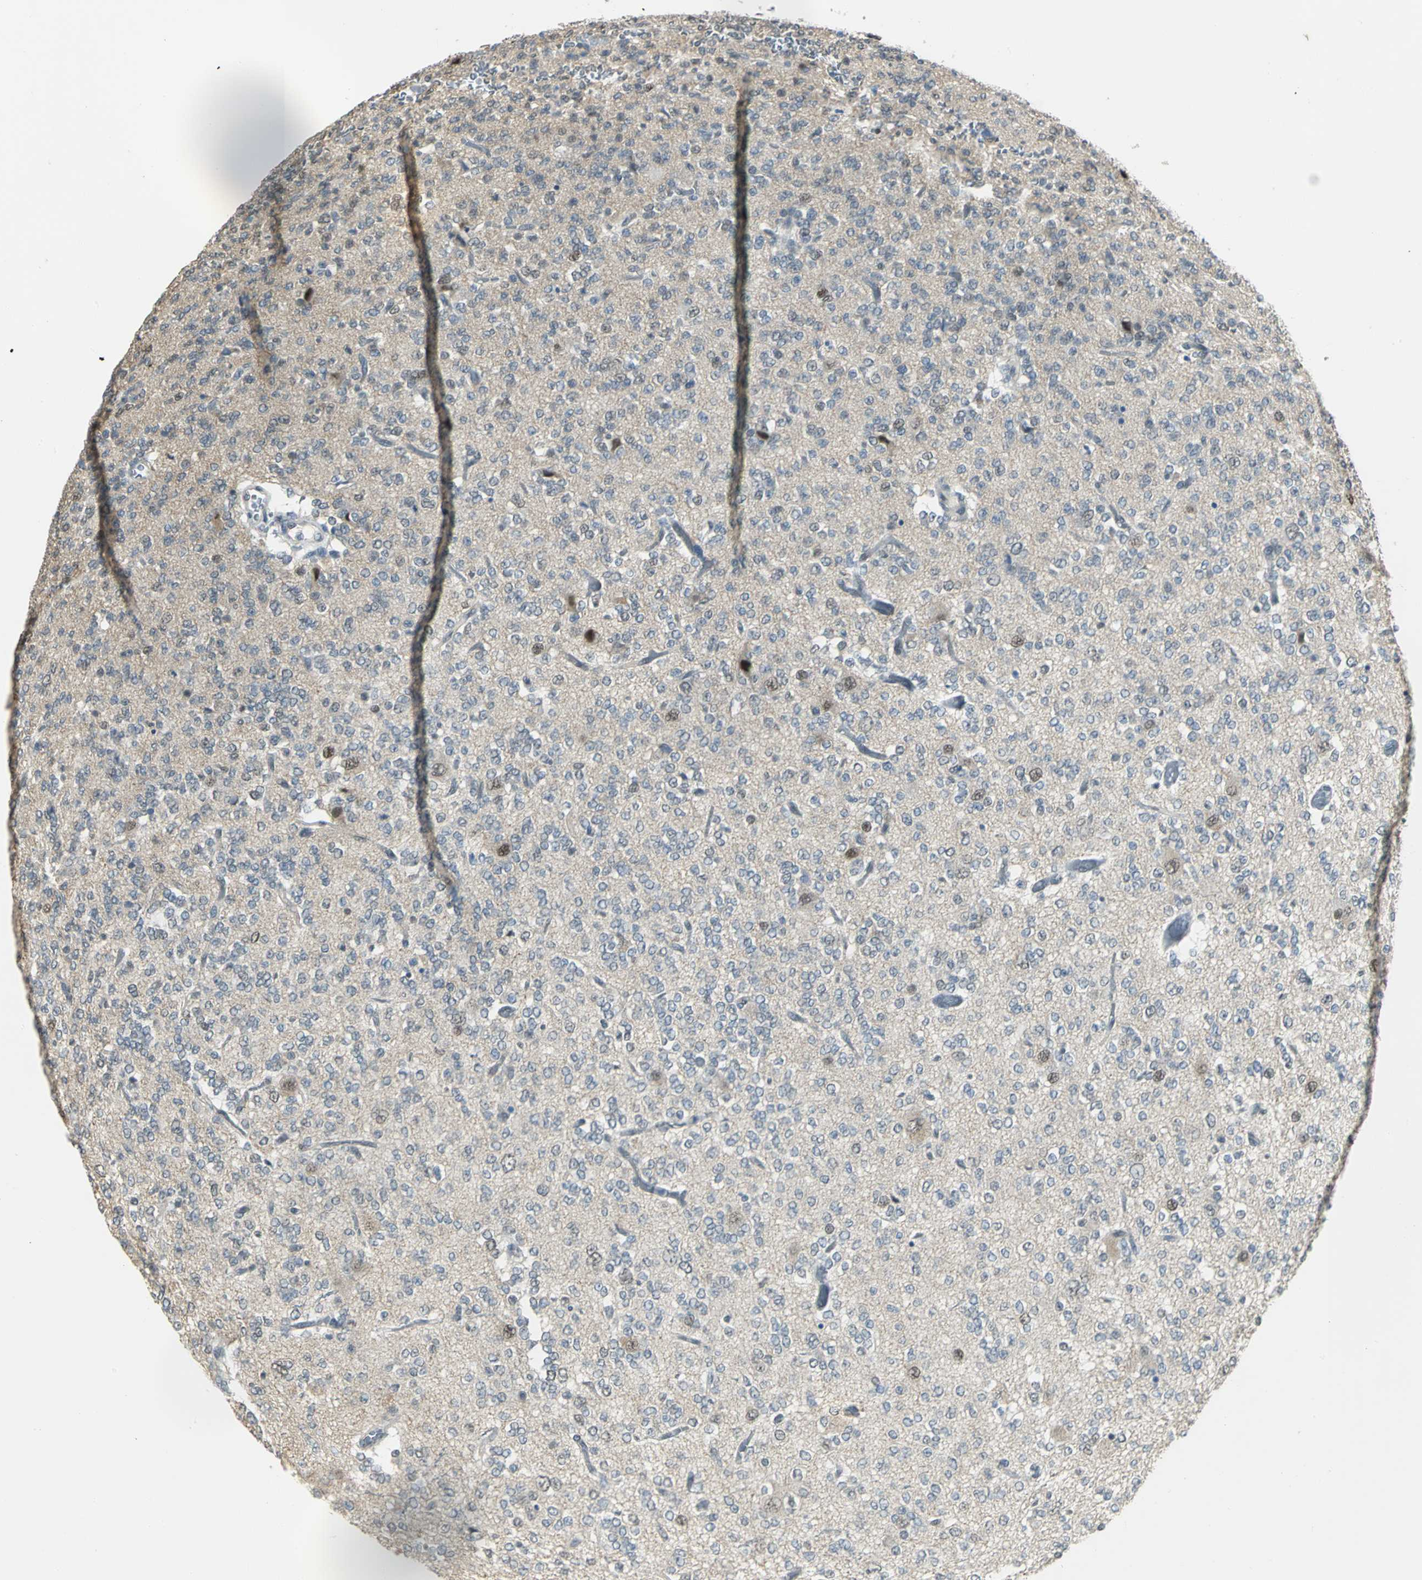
{"staining": {"intensity": "negative", "quantity": "none", "location": "none"}, "tissue": "glioma", "cell_type": "Tumor cells", "image_type": "cancer", "snomed": [{"axis": "morphology", "description": "Glioma, malignant, Low grade"}, {"axis": "topography", "description": "Brain"}], "caption": "A high-resolution image shows IHC staining of low-grade glioma (malignant), which exhibits no significant positivity in tumor cells.", "gene": "DDX5", "patient": {"sex": "male", "age": 38}}